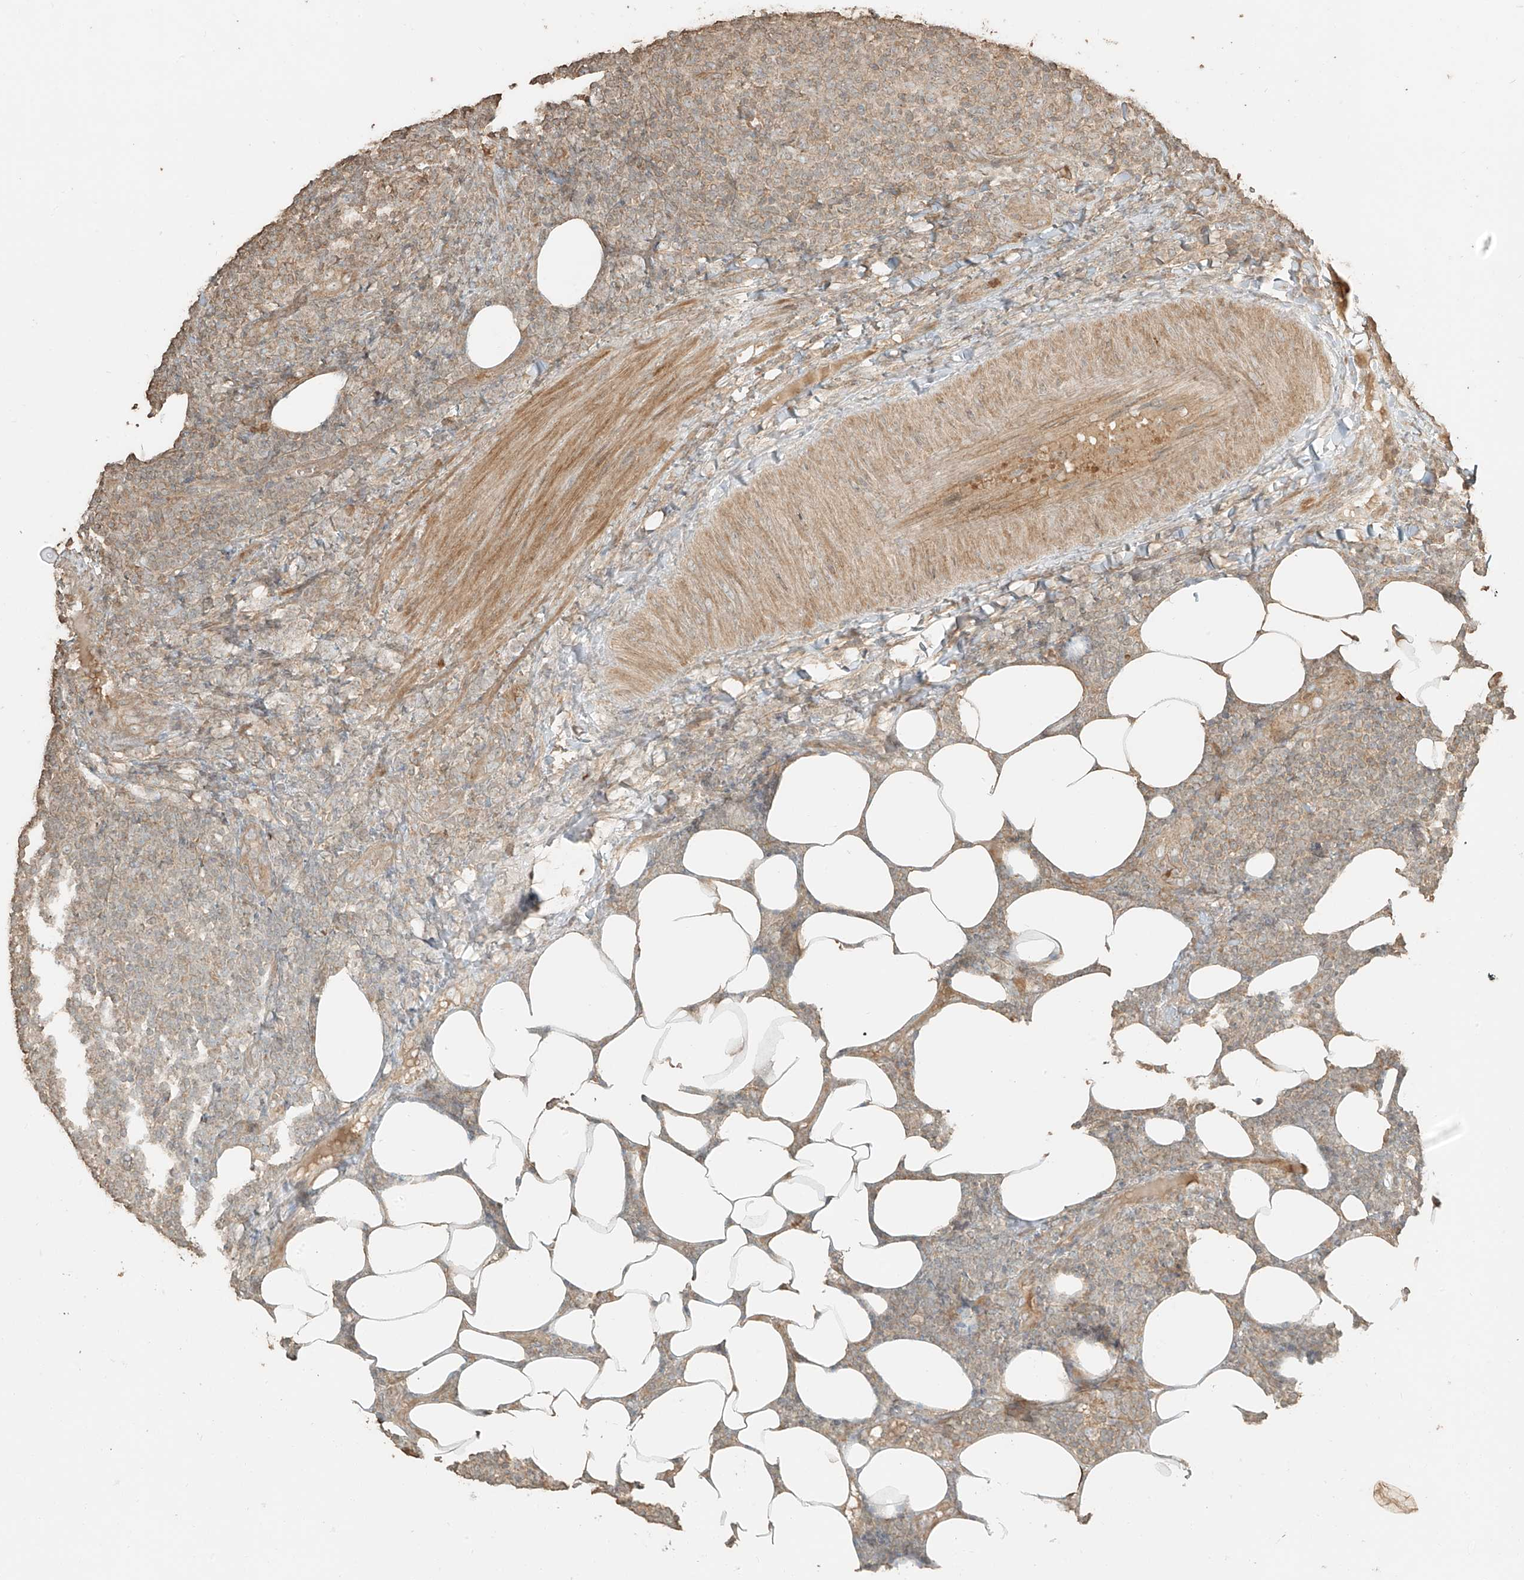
{"staining": {"intensity": "weak", "quantity": "25%-75%", "location": "cytoplasmic/membranous"}, "tissue": "lymphoma", "cell_type": "Tumor cells", "image_type": "cancer", "snomed": [{"axis": "morphology", "description": "Malignant lymphoma, non-Hodgkin's type, Low grade"}, {"axis": "topography", "description": "Lymph node"}], "caption": "This image demonstrates lymphoma stained with IHC to label a protein in brown. The cytoplasmic/membranous of tumor cells show weak positivity for the protein. Nuclei are counter-stained blue.", "gene": "RFTN2", "patient": {"sex": "male", "age": 66}}